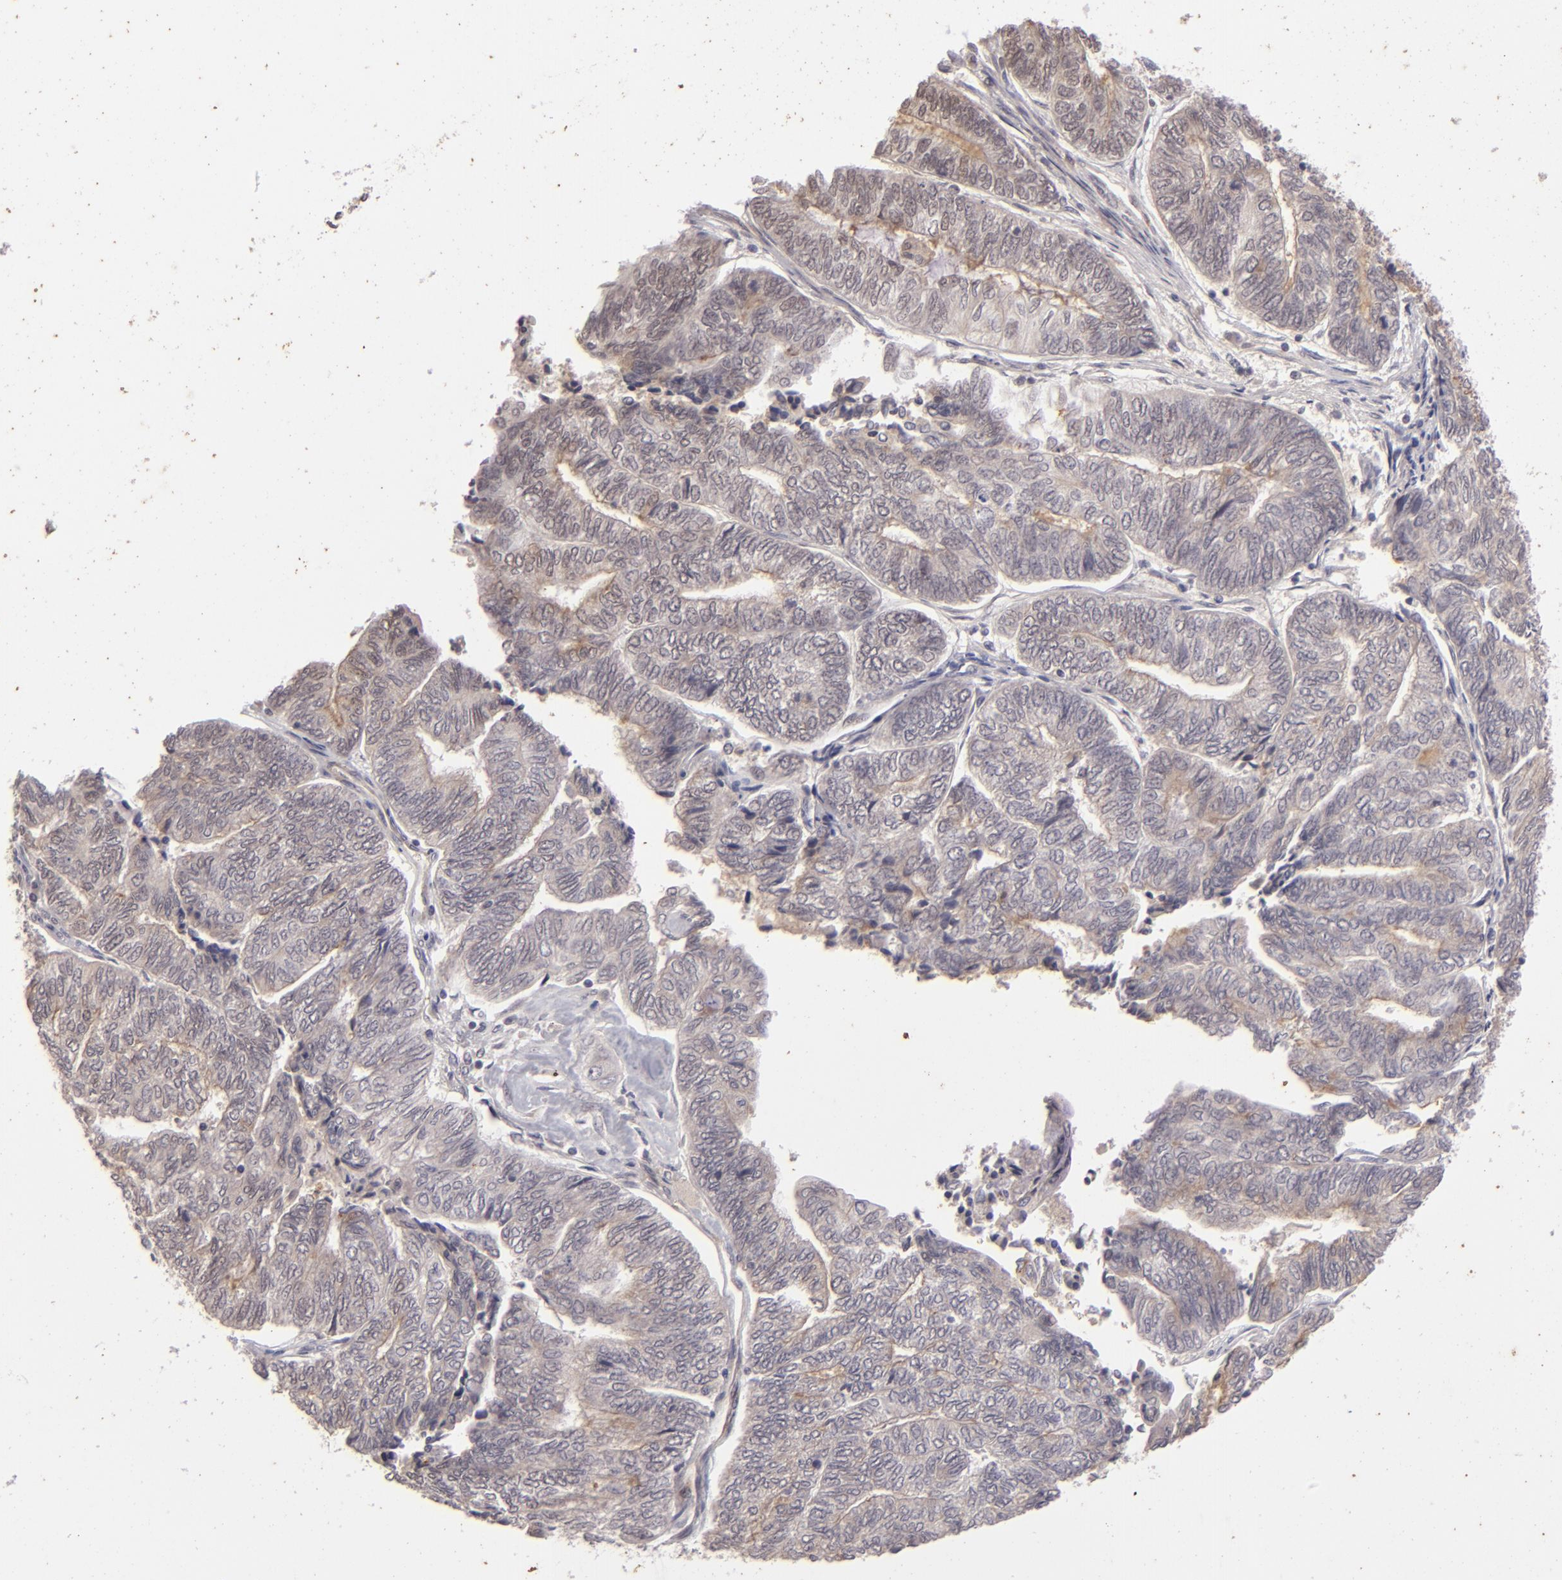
{"staining": {"intensity": "negative", "quantity": "none", "location": "none"}, "tissue": "endometrial cancer", "cell_type": "Tumor cells", "image_type": "cancer", "snomed": [{"axis": "morphology", "description": "Adenocarcinoma, NOS"}, {"axis": "topography", "description": "Uterus"}, {"axis": "topography", "description": "Endometrium"}], "caption": "This is an IHC image of endometrial cancer. There is no staining in tumor cells.", "gene": "DFFA", "patient": {"sex": "female", "age": 70}}